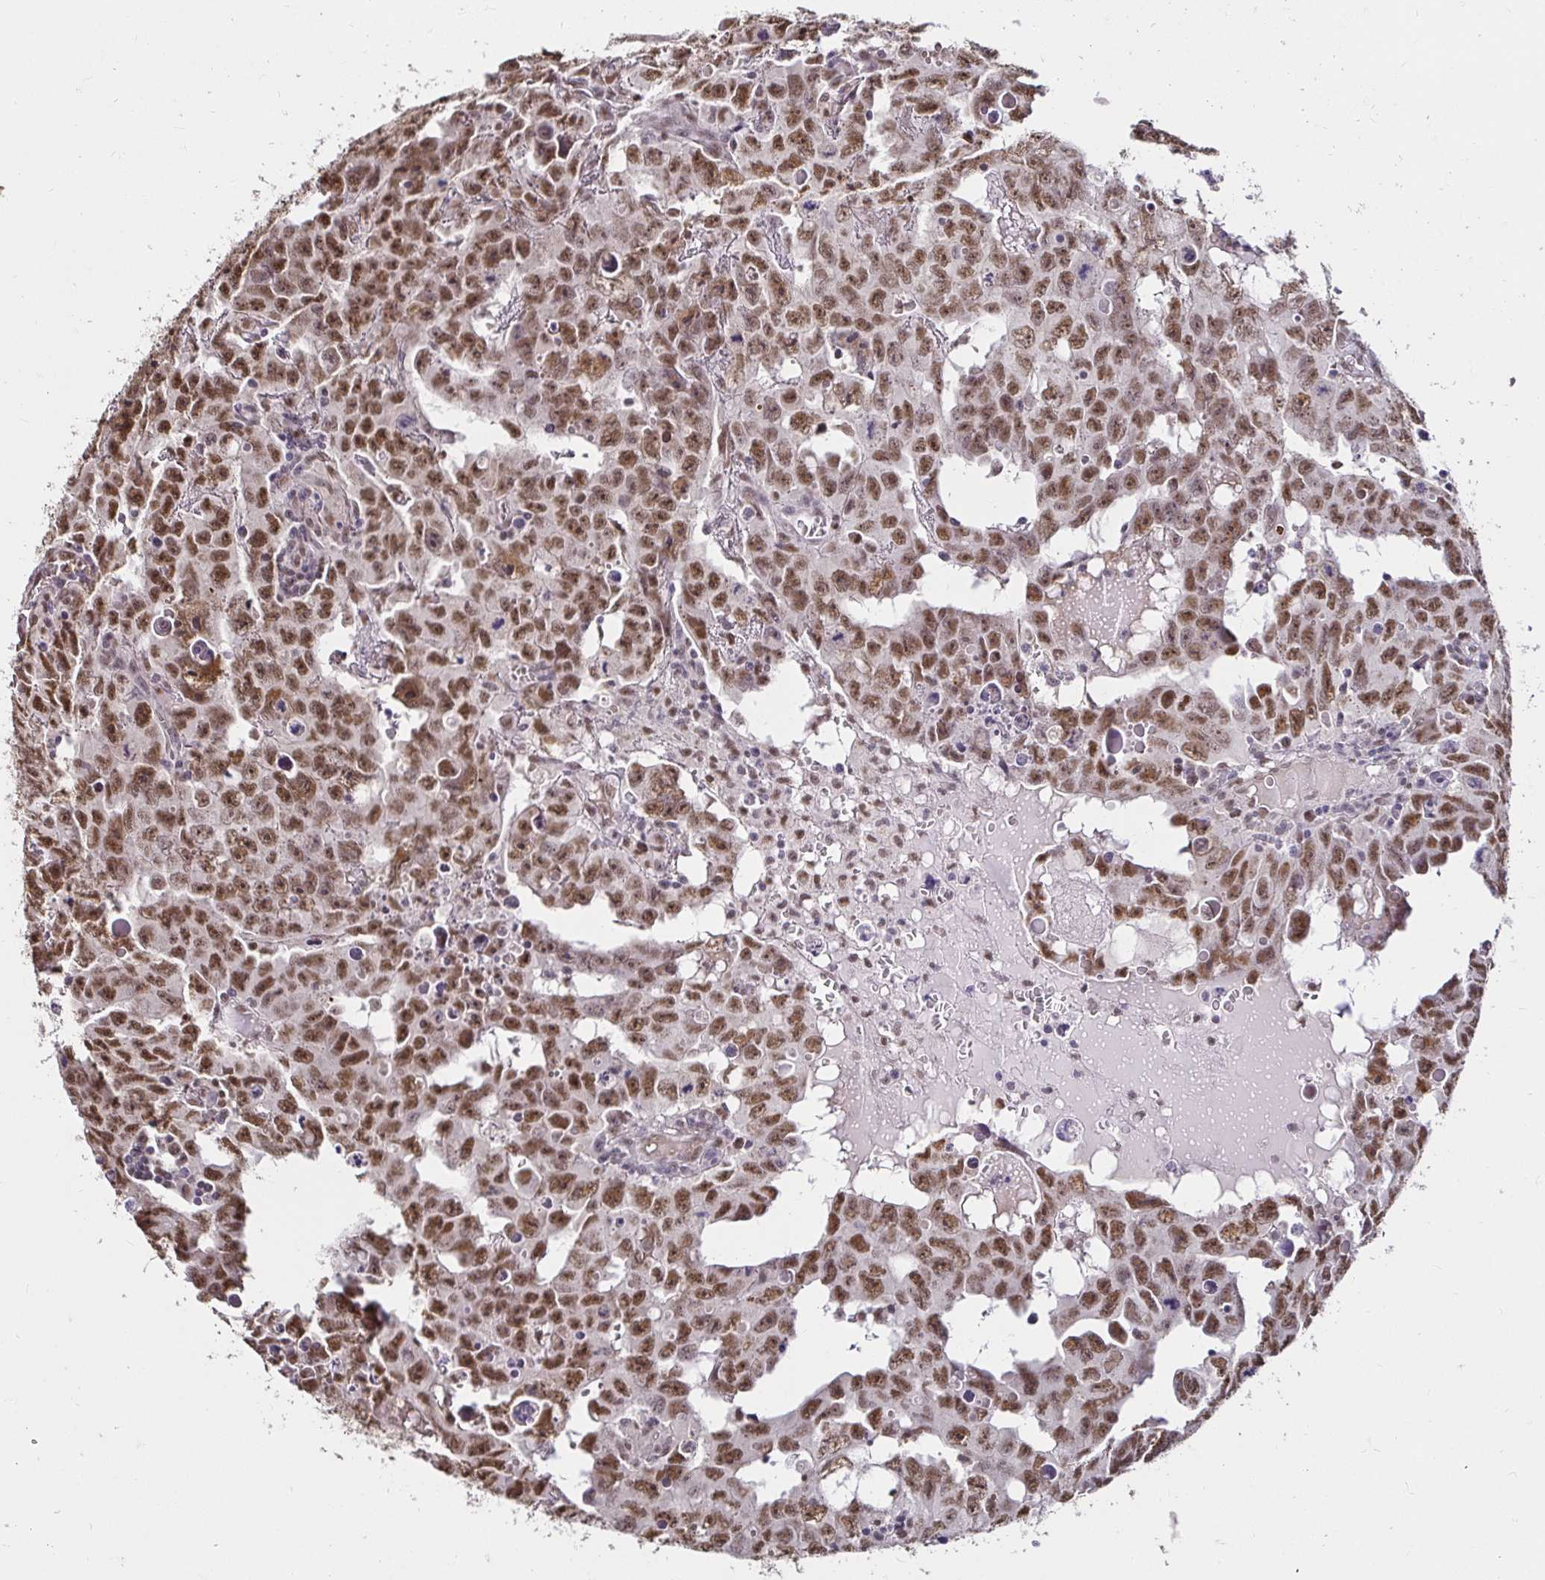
{"staining": {"intensity": "moderate", "quantity": ">75%", "location": "nuclear"}, "tissue": "testis cancer", "cell_type": "Tumor cells", "image_type": "cancer", "snomed": [{"axis": "morphology", "description": "Carcinoma, Embryonal, NOS"}, {"axis": "topography", "description": "Testis"}], "caption": "A photomicrograph of human testis cancer (embryonal carcinoma) stained for a protein exhibits moderate nuclear brown staining in tumor cells. Nuclei are stained in blue.", "gene": "RIMS4", "patient": {"sex": "male", "age": 22}}